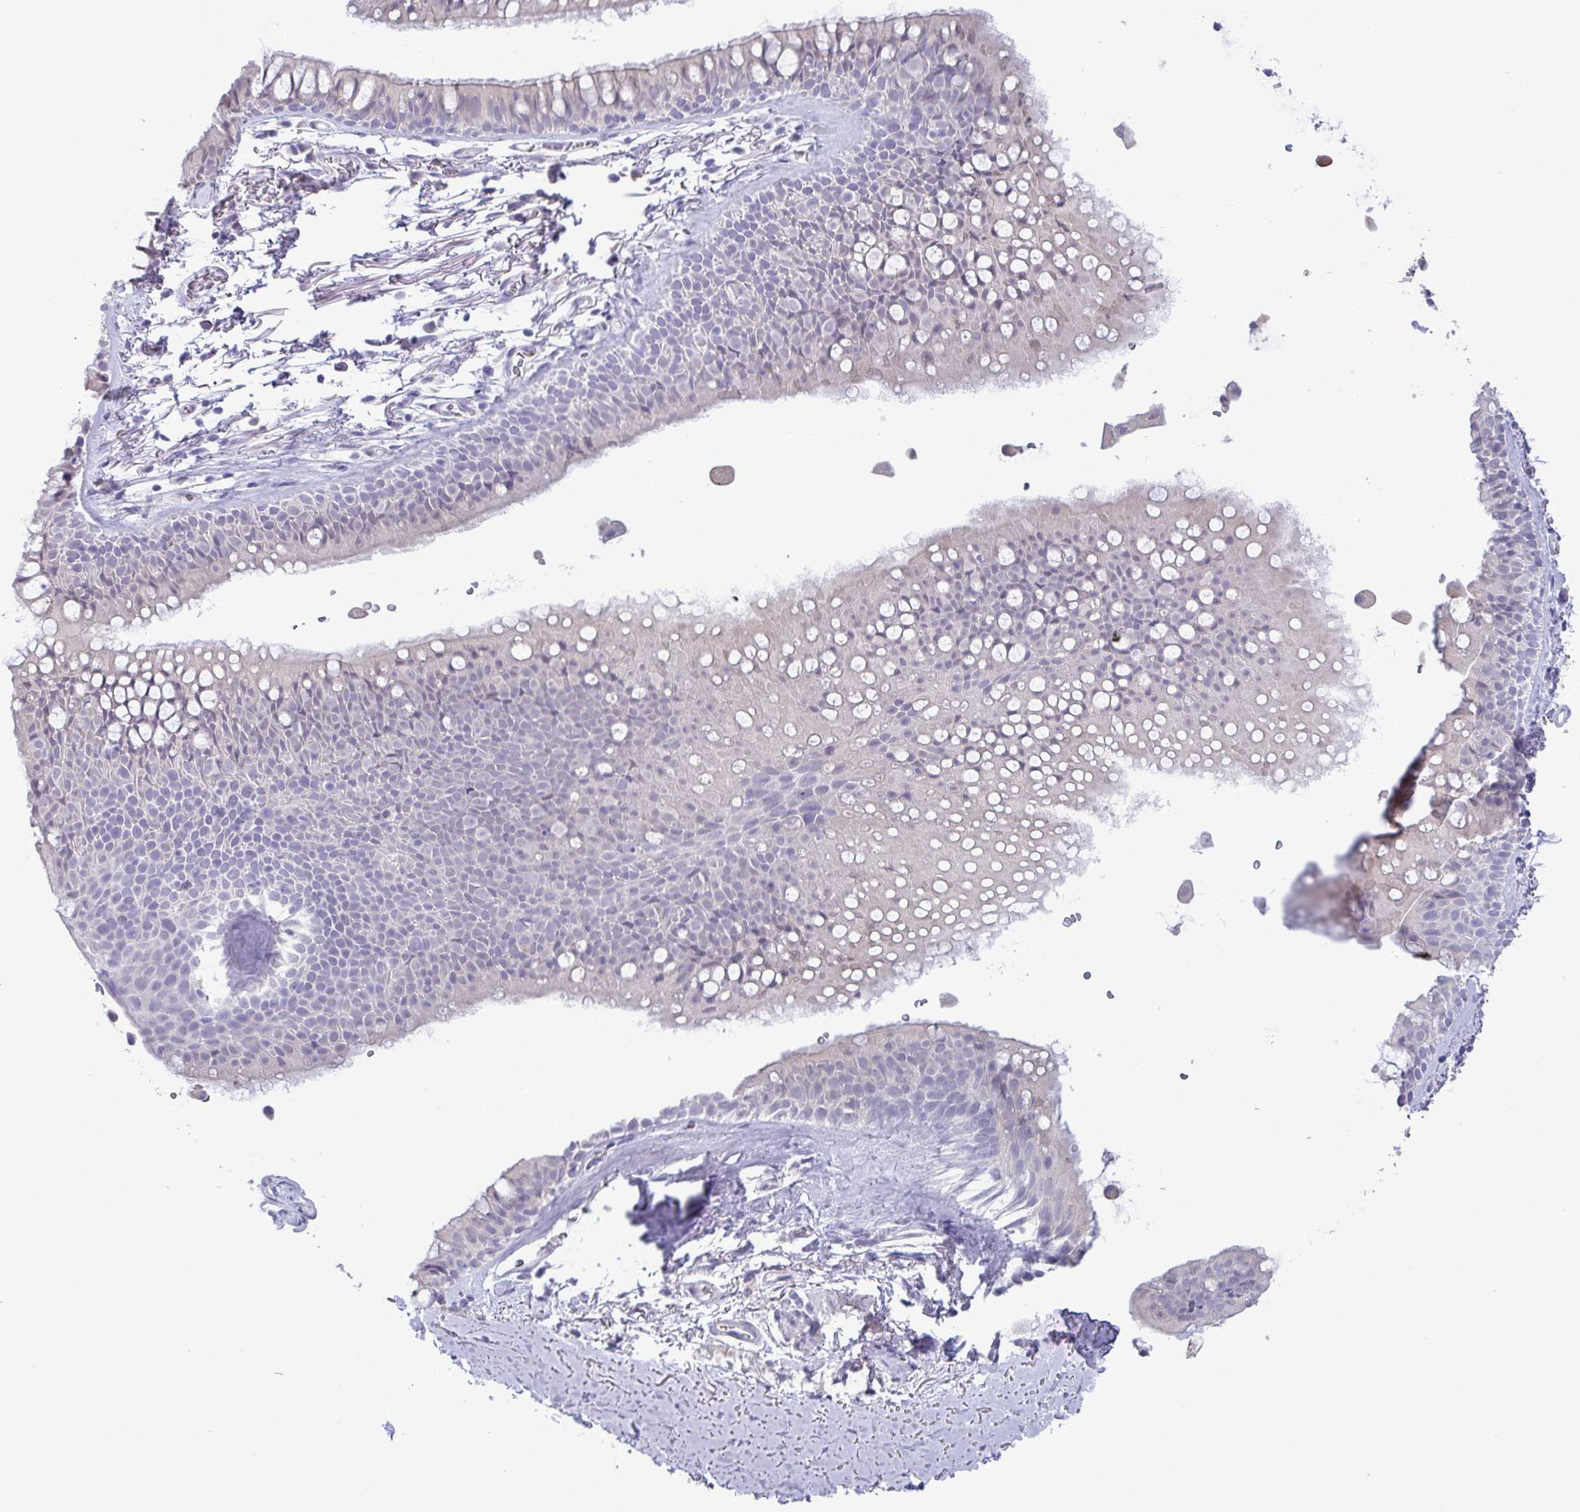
{"staining": {"intensity": "negative", "quantity": "none", "location": "none"}, "tissue": "bronchus", "cell_type": "Respiratory epithelial cells", "image_type": "normal", "snomed": [{"axis": "morphology", "description": "Normal tissue, NOS"}, {"axis": "topography", "description": "Cartilage tissue"}, {"axis": "topography", "description": "Bronchus"}], "caption": "A high-resolution histopathology image shows immunohistochemistry staining of benign bronchus, which reveals no significant positivity in respiratory epithelial cells.", "gene": "C4orf33", "patient": {"sex": "female", "age": 79}}